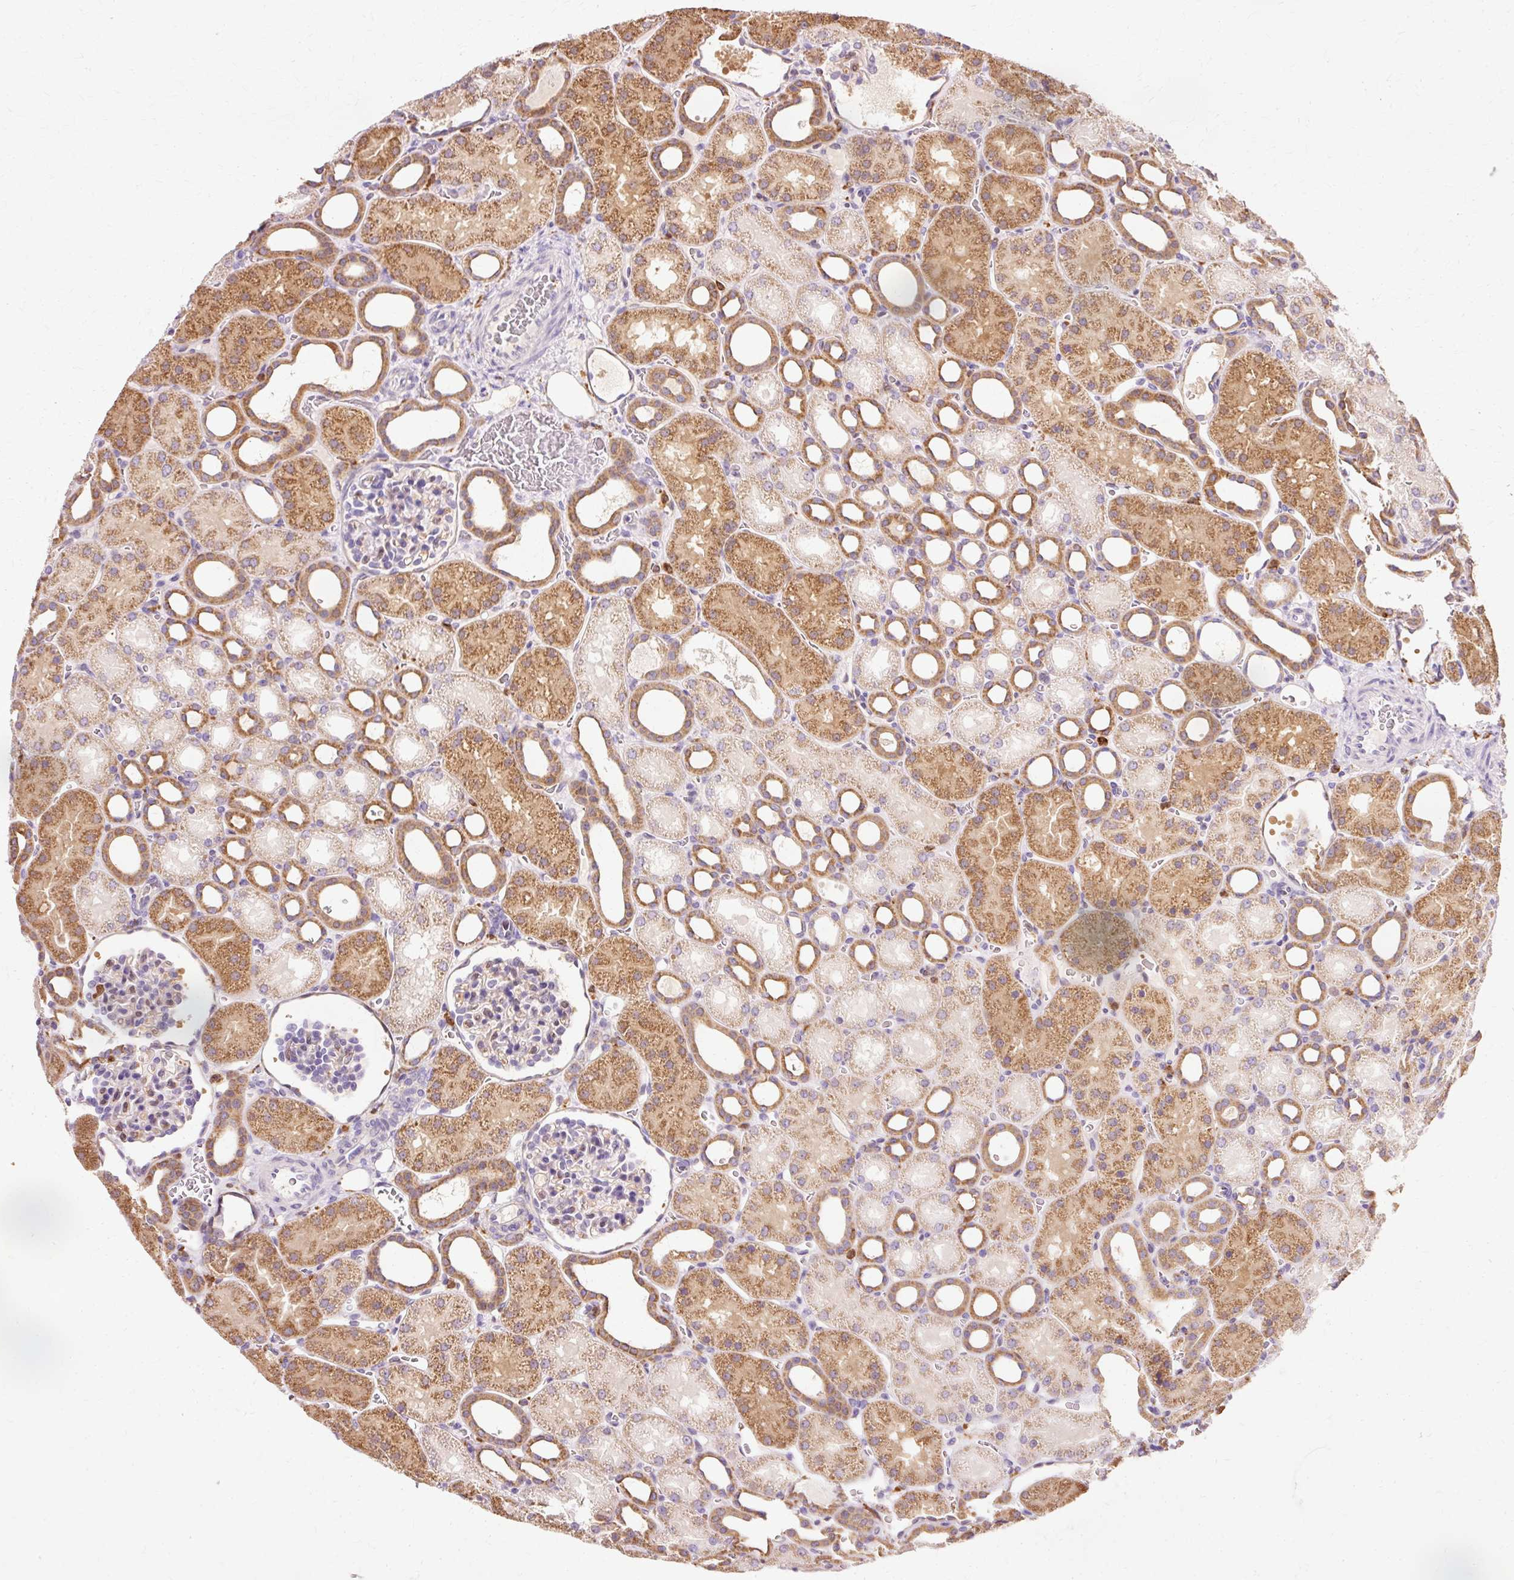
{"staining": {"intensity": "negative", "quantity": "none", "location": "none"}, "tissue": "kidney", "cell_type": "Cells in glomeruli", "image_type": "normal", "snomed": [{"axis": "morphology", "description": "Normal tissue, NOS"}, {"axis": "topography", "description": "Kidney"}], "caption": "Image shows no protein staining in cells in glomeruli of normal kidney.", "gene": "GPX1", "patient": {"sex": "male", "age": 2}}